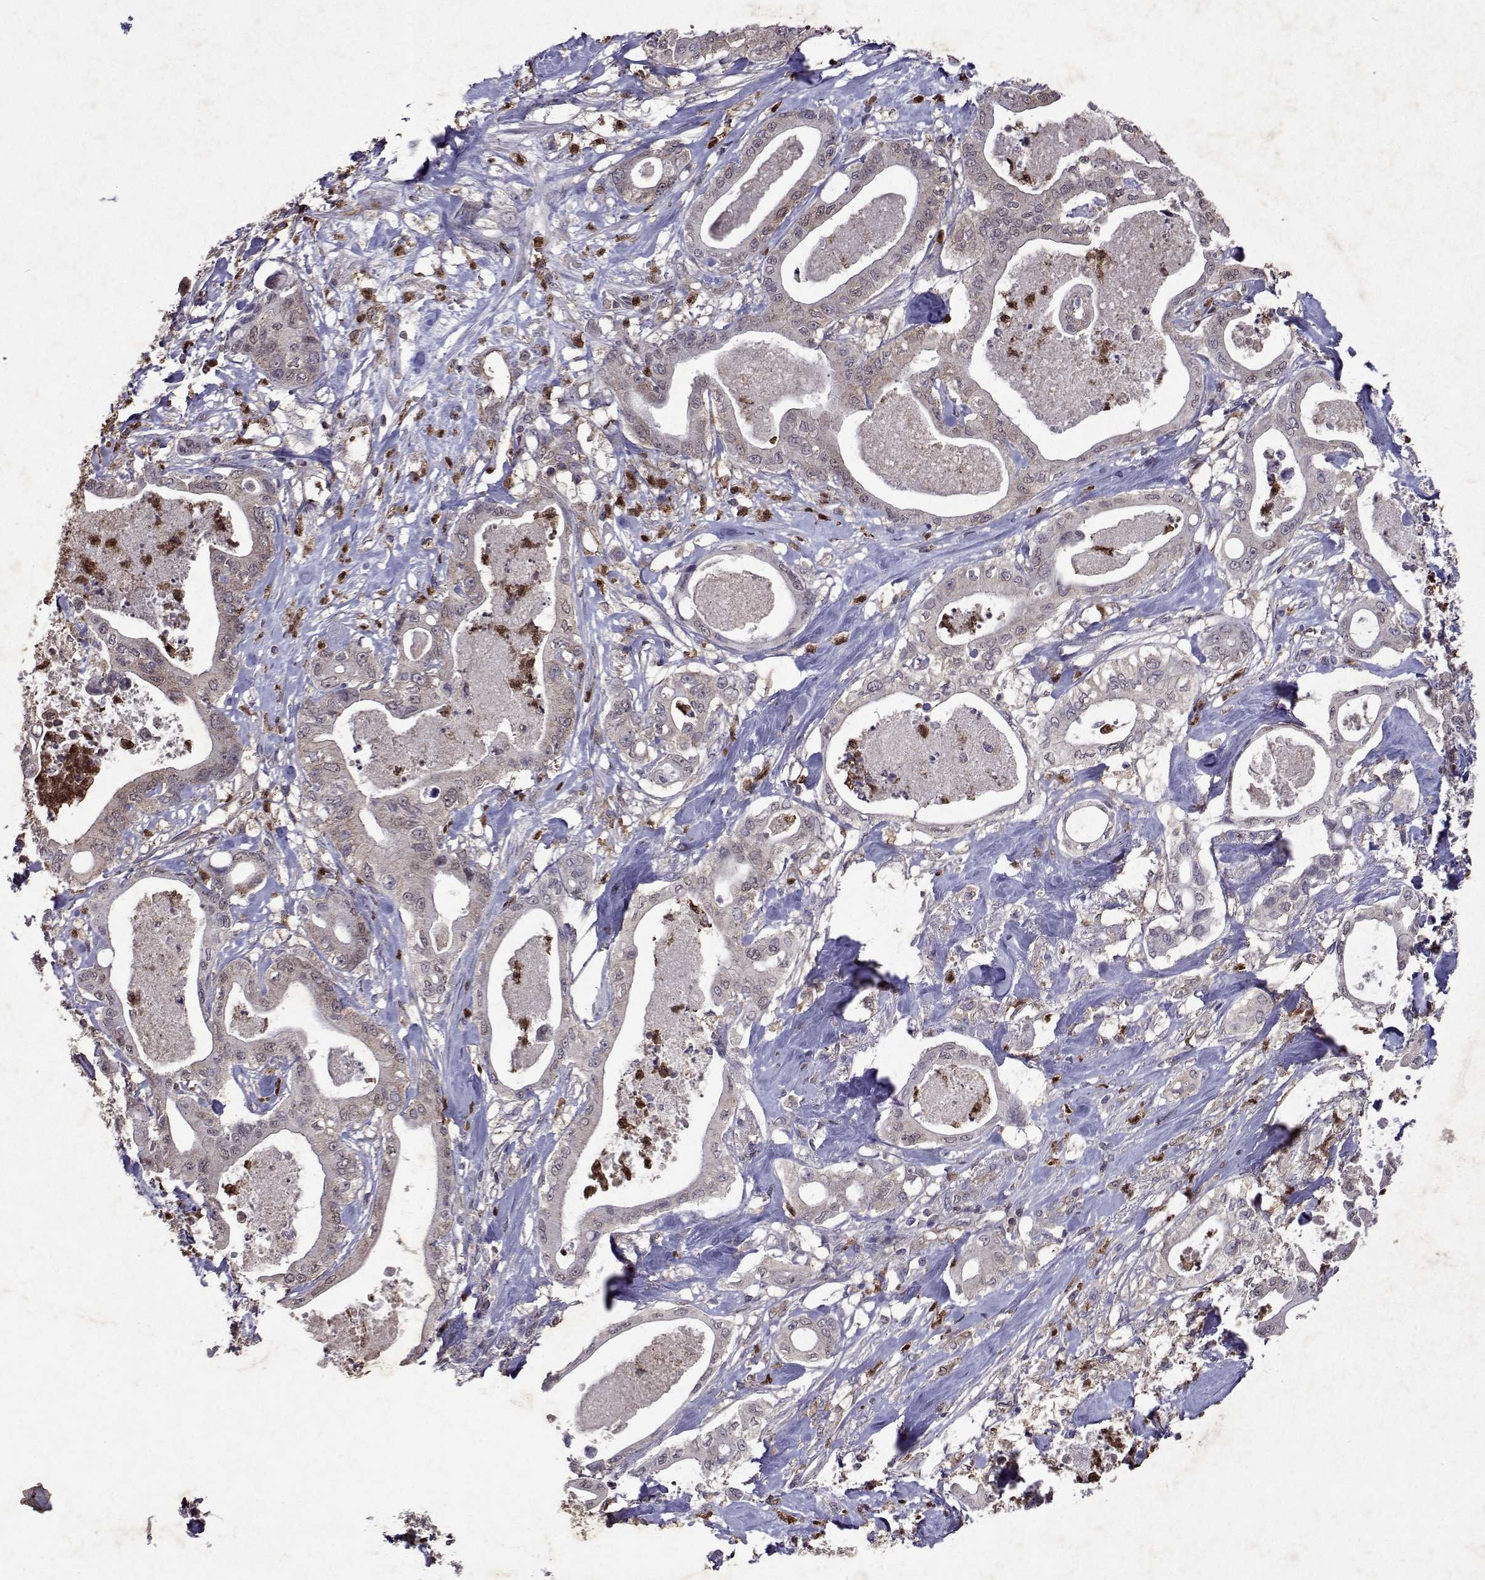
{"staining": {"intensity": "weak", "quantity": ">75%", "location": "cytoplasmic/membranous"}, "tissue": "pancreatic cancer", "cell_type": "Tumor cells", "image_type": "cancer", "snomed": [{"axis": "morphology", "description": "Adenocarcinoma, NOS"}, {"axis": "topography", "description": "Pancreas"}], "caption": "DAB (3,3'-diaminobenzidine) immunohistochemical staining of adenocarcinoma (pancreatic) displays weak cytoplasmic/membranous protein staining in approximately >75% of tumor cells. Immunohistochemistry stains the protein in brown and the nuclei are stained blue.", "gene": "APAF1", "patient": {"sex": "male", "age": 71}}